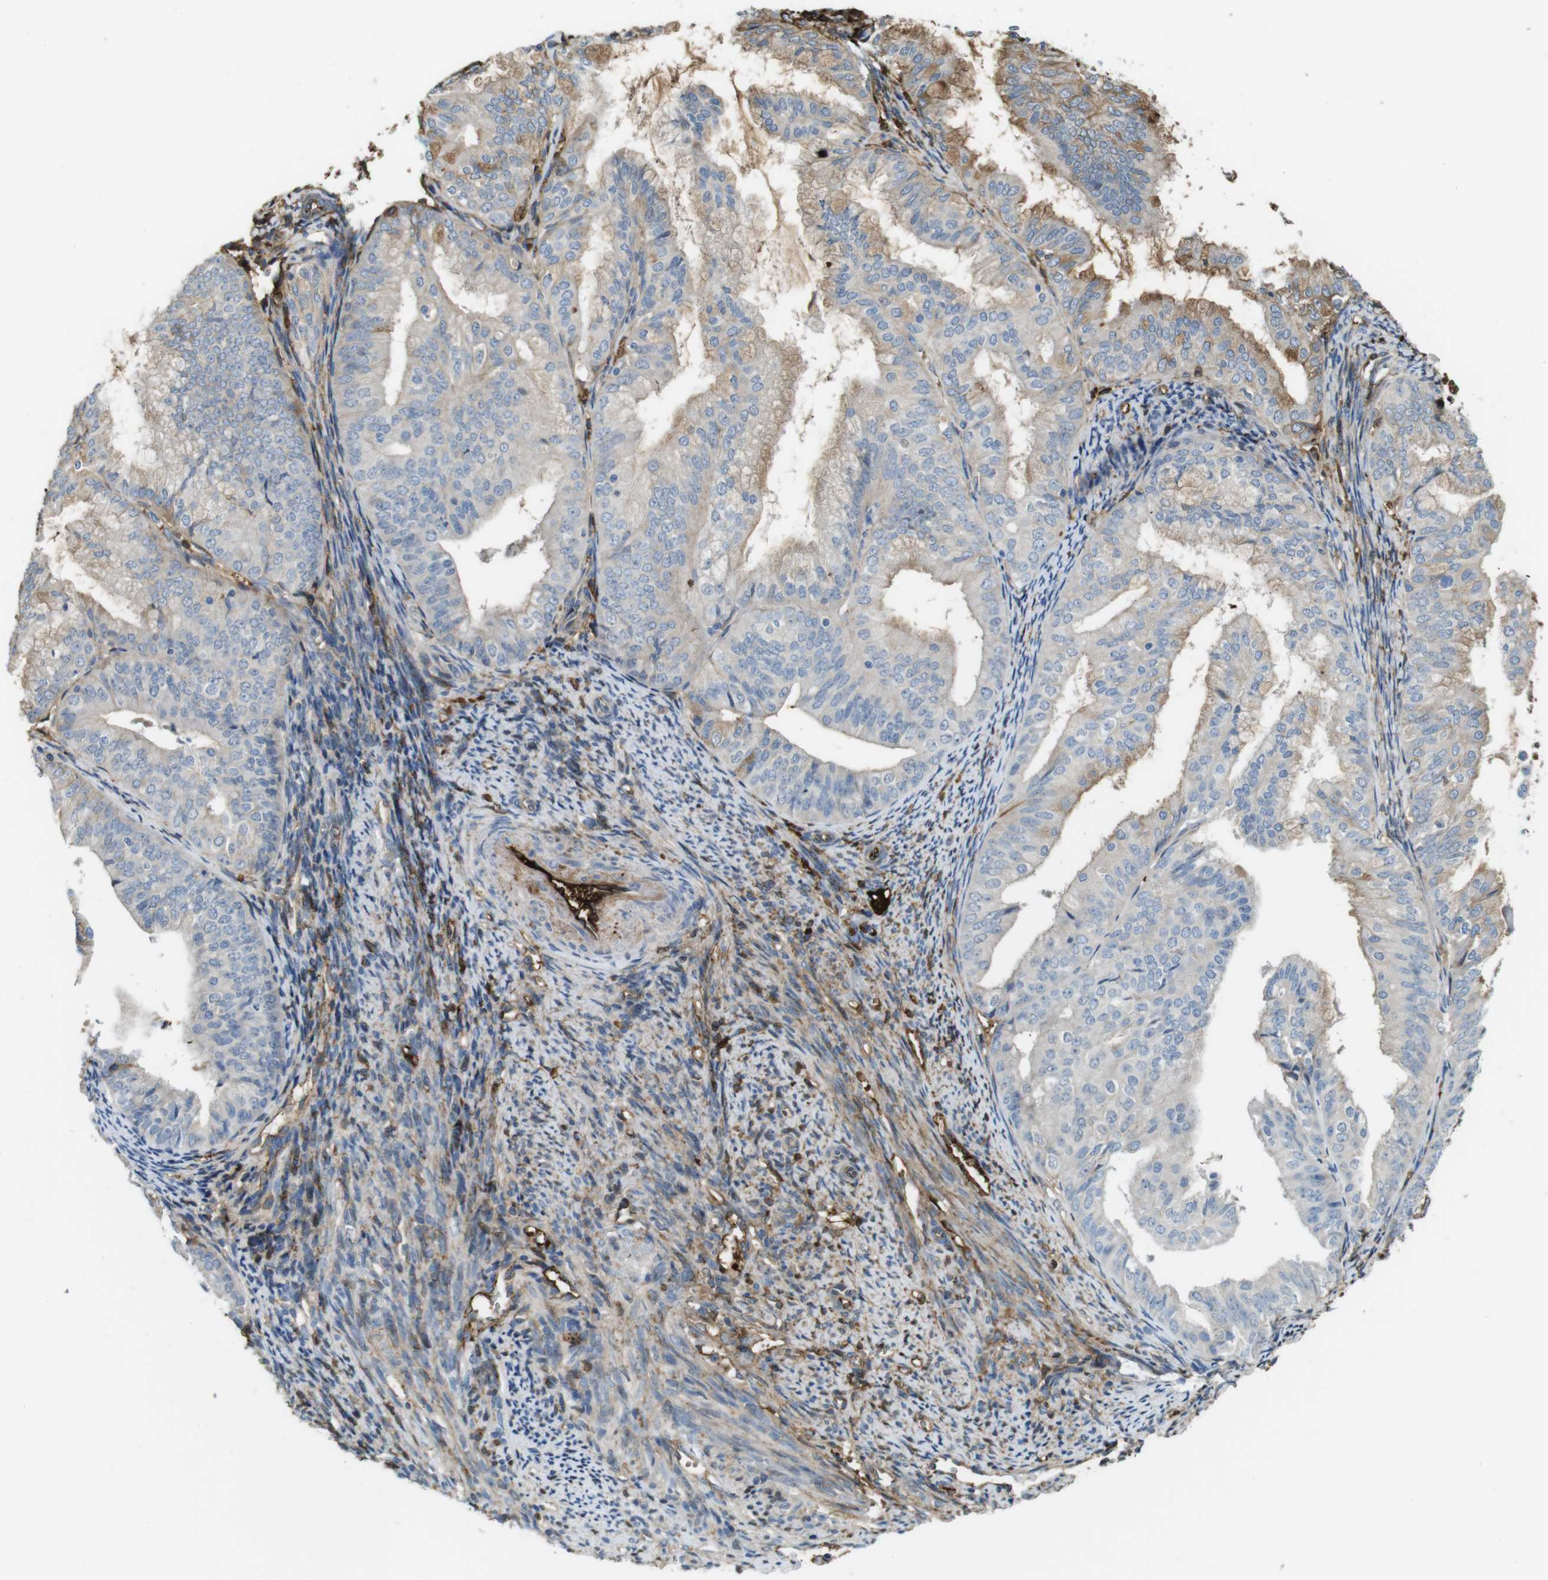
{"staining": {"intensity": "weak", "quantity": "<25%", "location": "cytoplasmic/membranous"}, "tissue": "endometrial cancer", "cell_type": "Tumor cells", "image_type": "cancer", "snomed": [{"axis": "morphology", "description": "Adenocarcinoma, NOS"}, {"axis": "topography", "description": "Endometrium"}], "caption": "Immunohistochemical staining of human endometrial cancer reveals no significant positivity in tumor cells.", "gene": "LTBP4", "patient": {"sex": "female", "age": 63}}